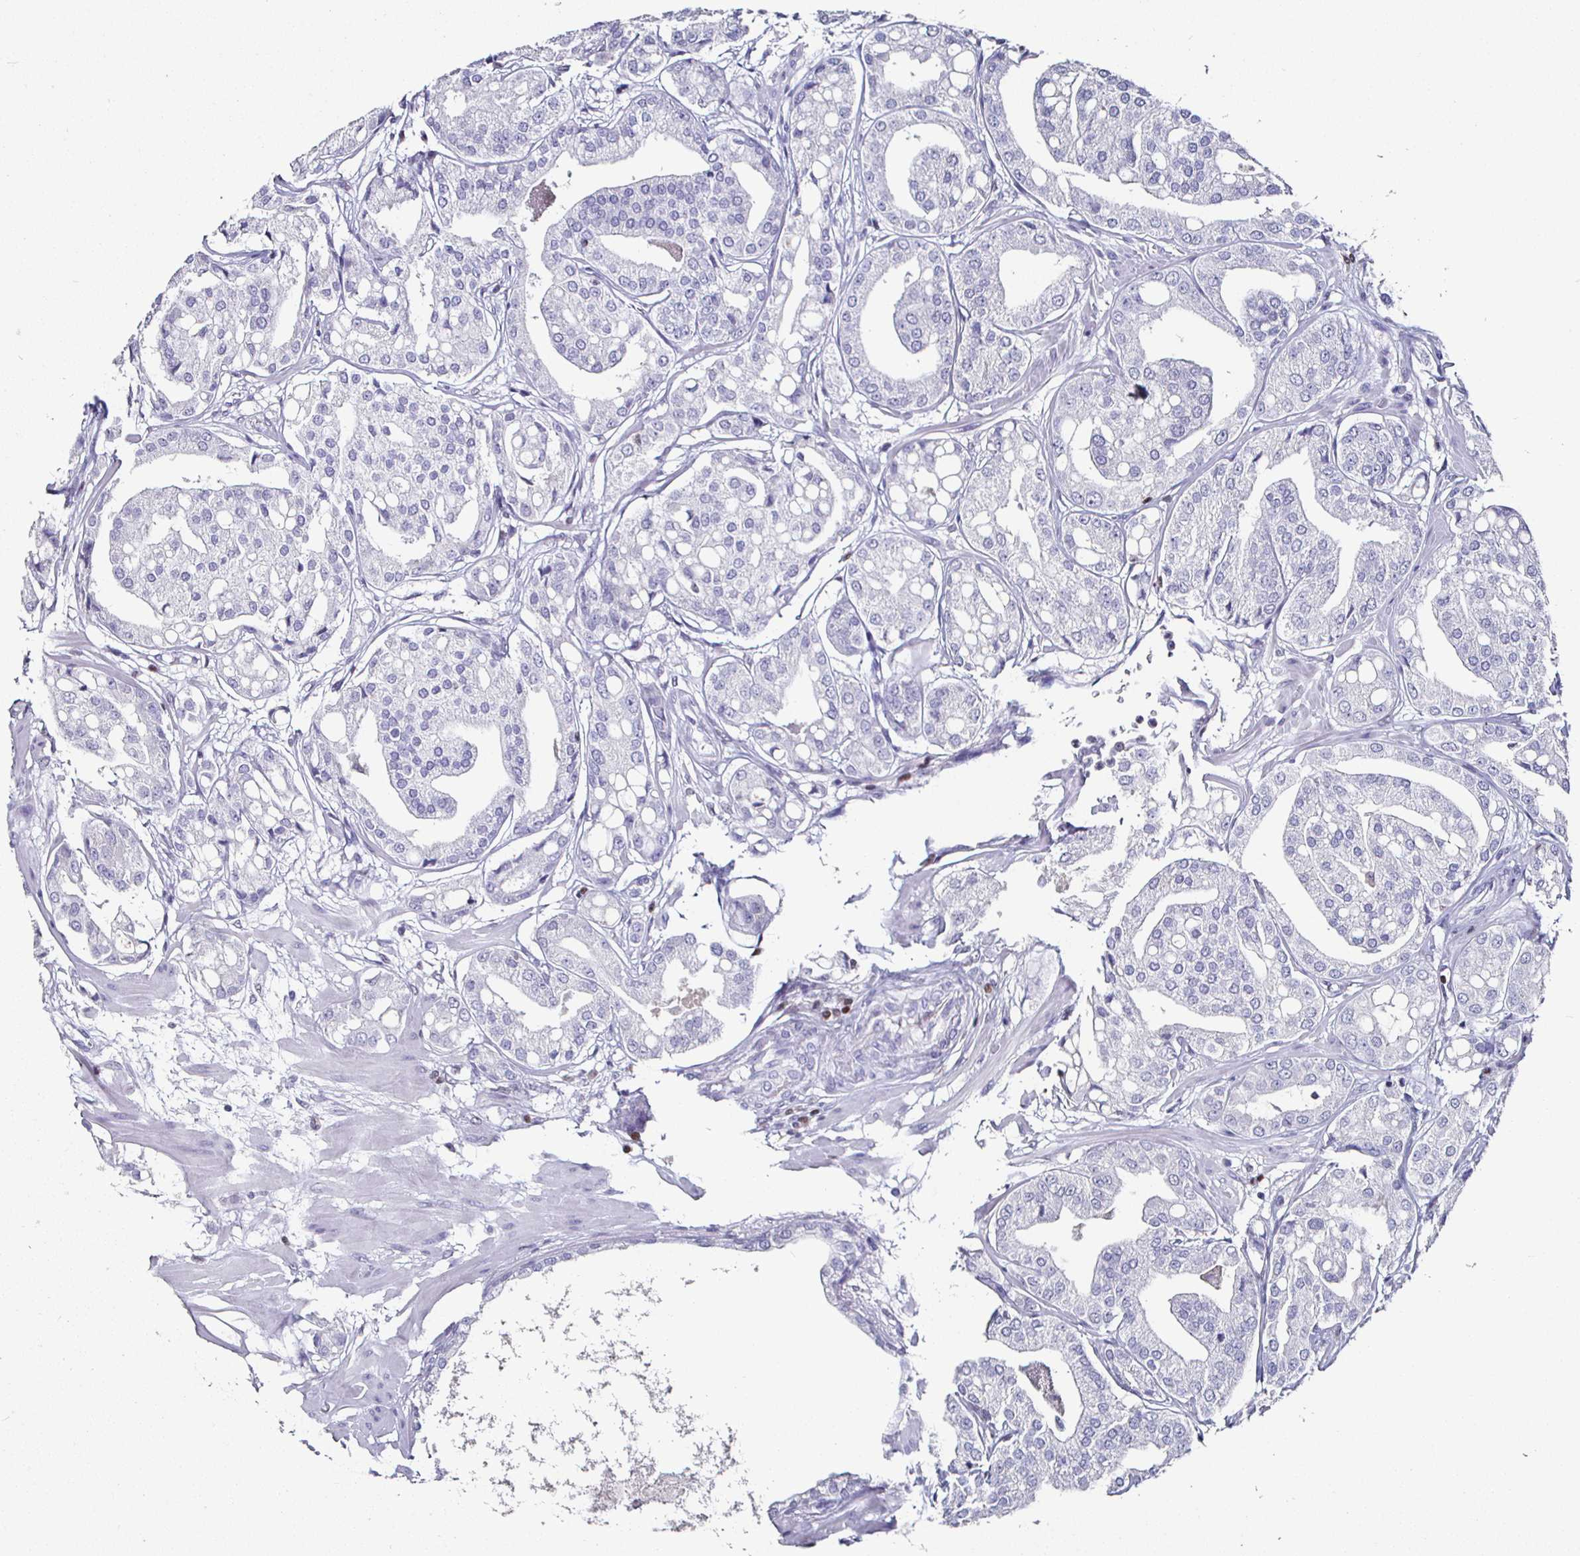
{"staining": {"intensity": "negative", "quantity": "none", "location": "none"}, "tissue": "renal cancer", "cell_type": "Tumor cells", "image_type": "cancer", "snomed": [{"axis": "morphology", "description": "Adenocarcinoma, NOS"}, {"axis": "topography", "description": "Urinary bladder"}], "caption": "IHC of human renal cancer (adenocarcinoma) demonstrates no positivity in tumor cells.", "gene": "RUNX2", "patient": {"sex": "male", "age": 61}}